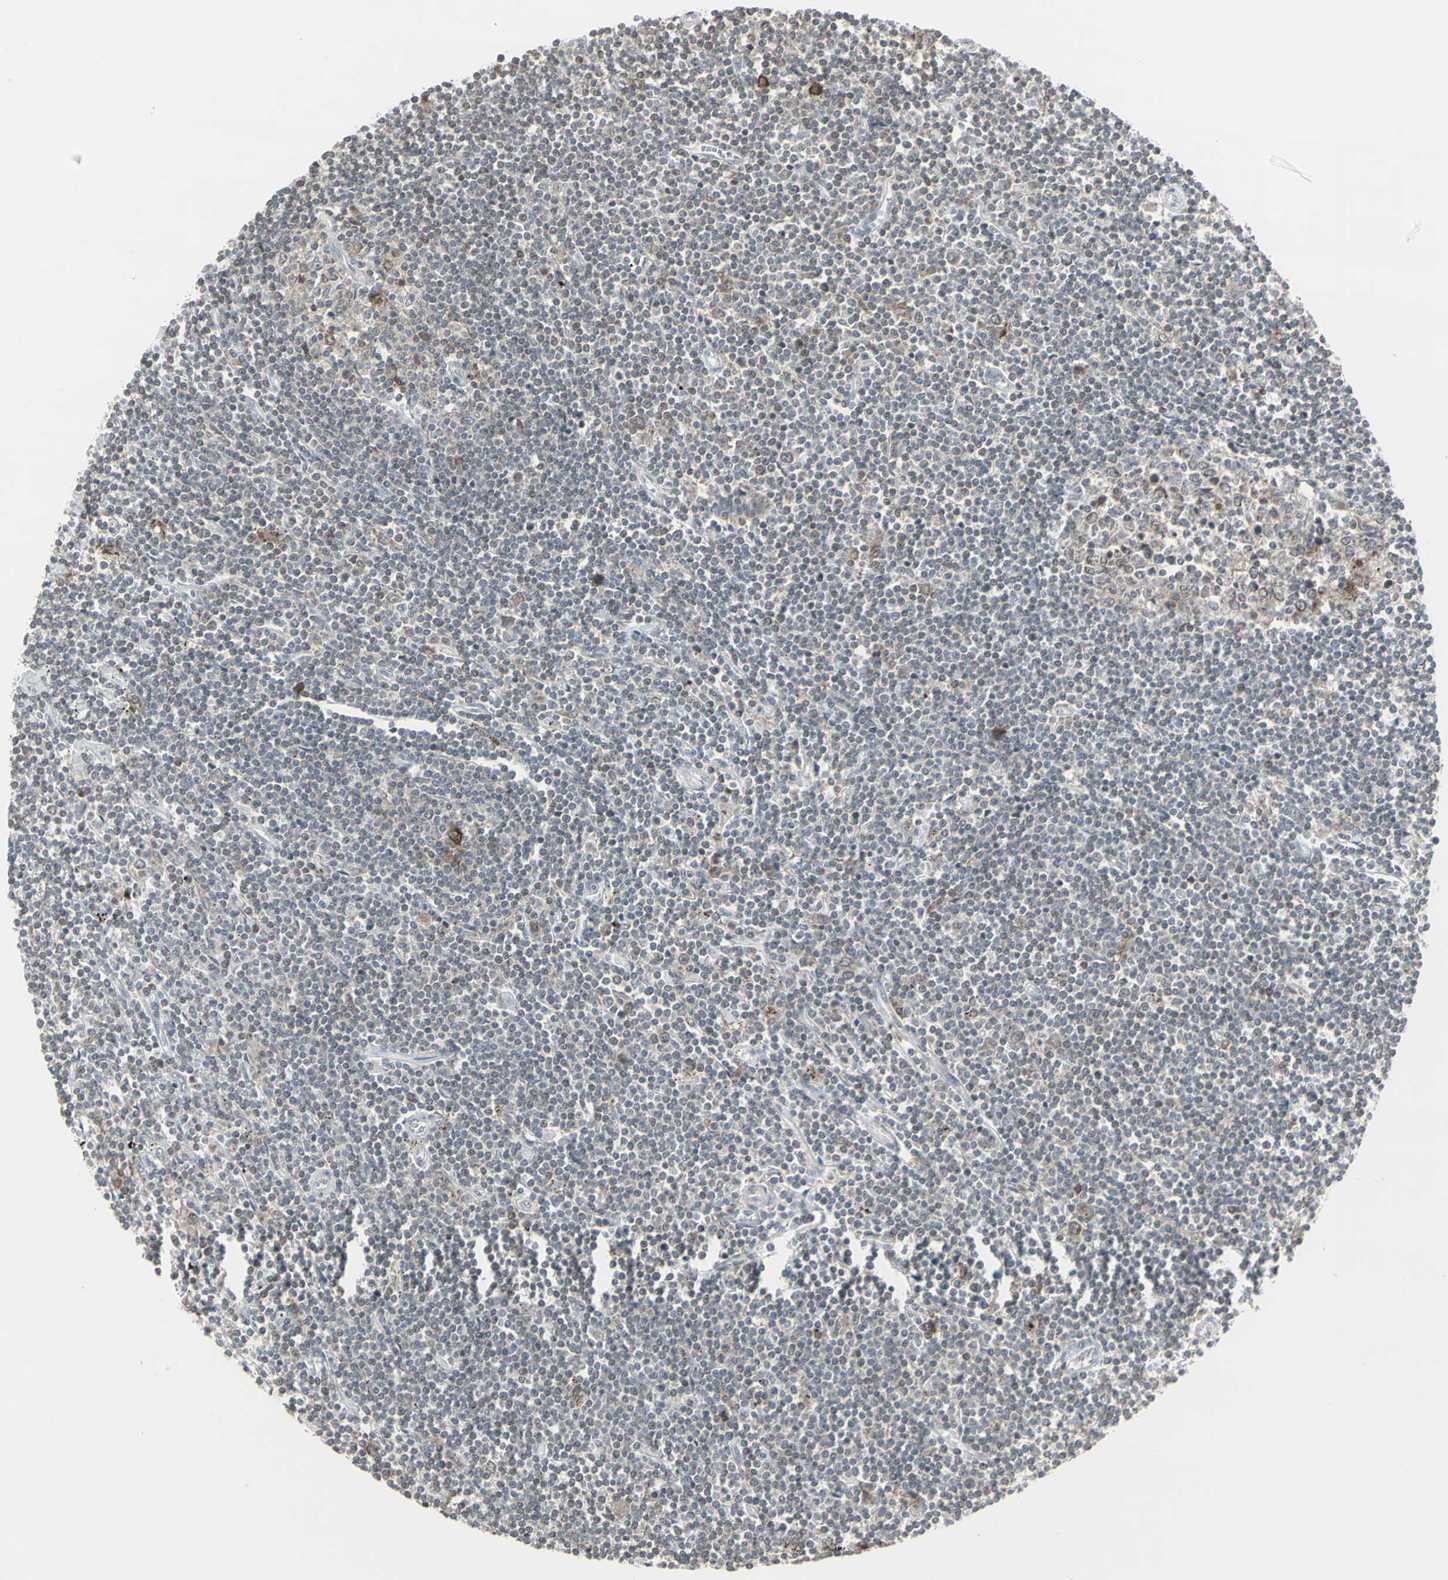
{"staining": {"intensity": "moderate", "quantity": "<25%", "location": "cytoplasmic/membranous"}, "tissue": "lymphoma", "cell_type": "Tumor cells", "image_type": "cancer", "snomed": [{"axis": "morphology", "description": "Malignant lymphoma, non-Hodgkin's type, Low grade"}, {"axis": "topography", "description": "Spleen"}], "caption": "Protein staining of malignant lymphoma, non-Hodgkin's type (low-grade) tissue displays moderate cytoplasmic/membranous positivity in approximately <25% of tumor cells.", "gene": "SAMSN1", "patient": {"sex": "male", "age": 76}}